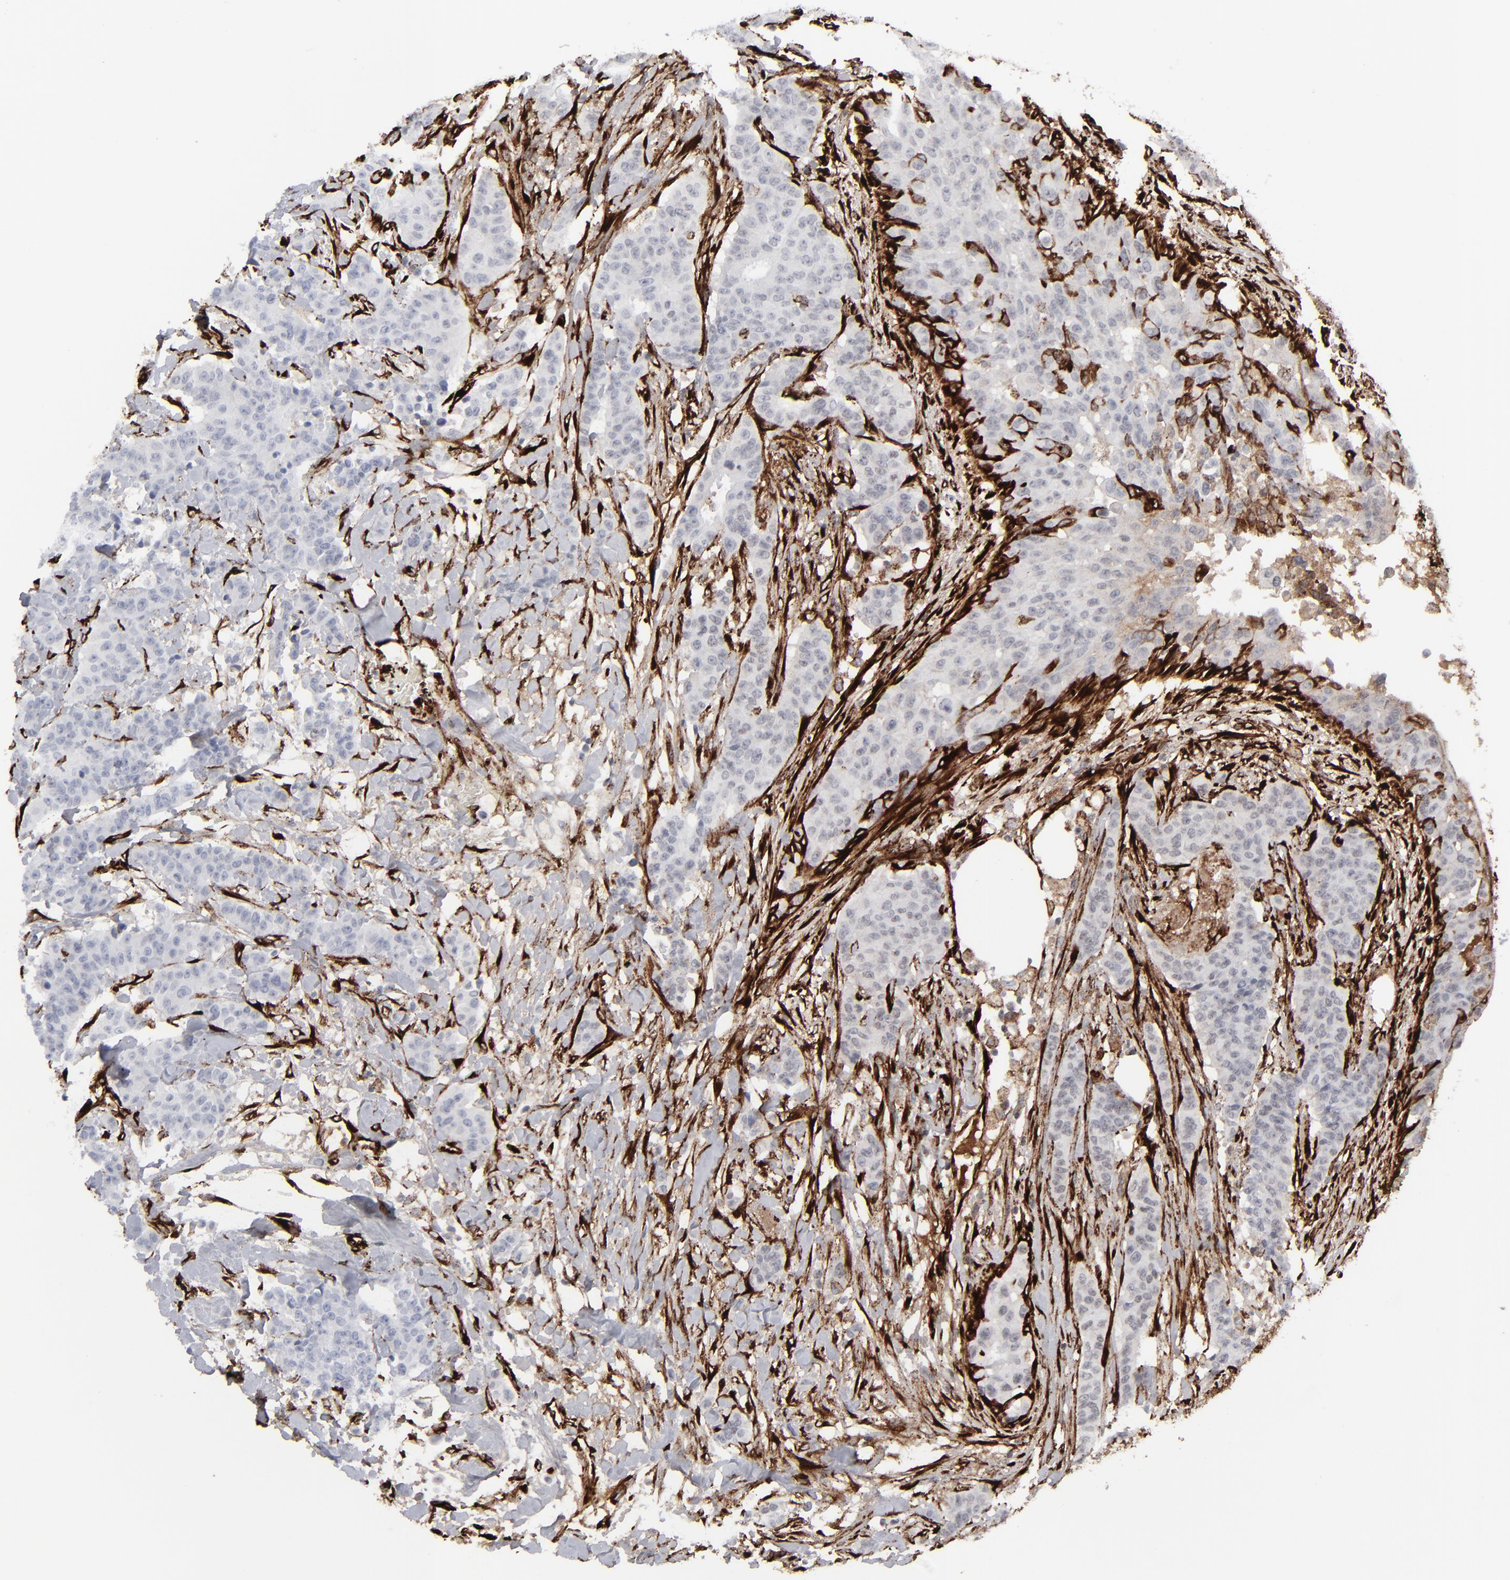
{"staining": {"intensity": "negative", "quantity": "none", "location": "none"}, "tissue": "breast cancer", "cell_type": "Tumor cells", "image_type": "cancer", "snomed": [{"axis": "morphology", "description": "Duct carcinoma"}, {"axis": "topography", "description": "Breast"}], "caption": "High power microscopy image of an immunohistochemistry (IHC) histopathology image of breast infiltrating ductal carcinoma, revealing no significant staining in tumor cells.", "gene": "SPARC", "patient": {"sex": "female", "age": 40}}